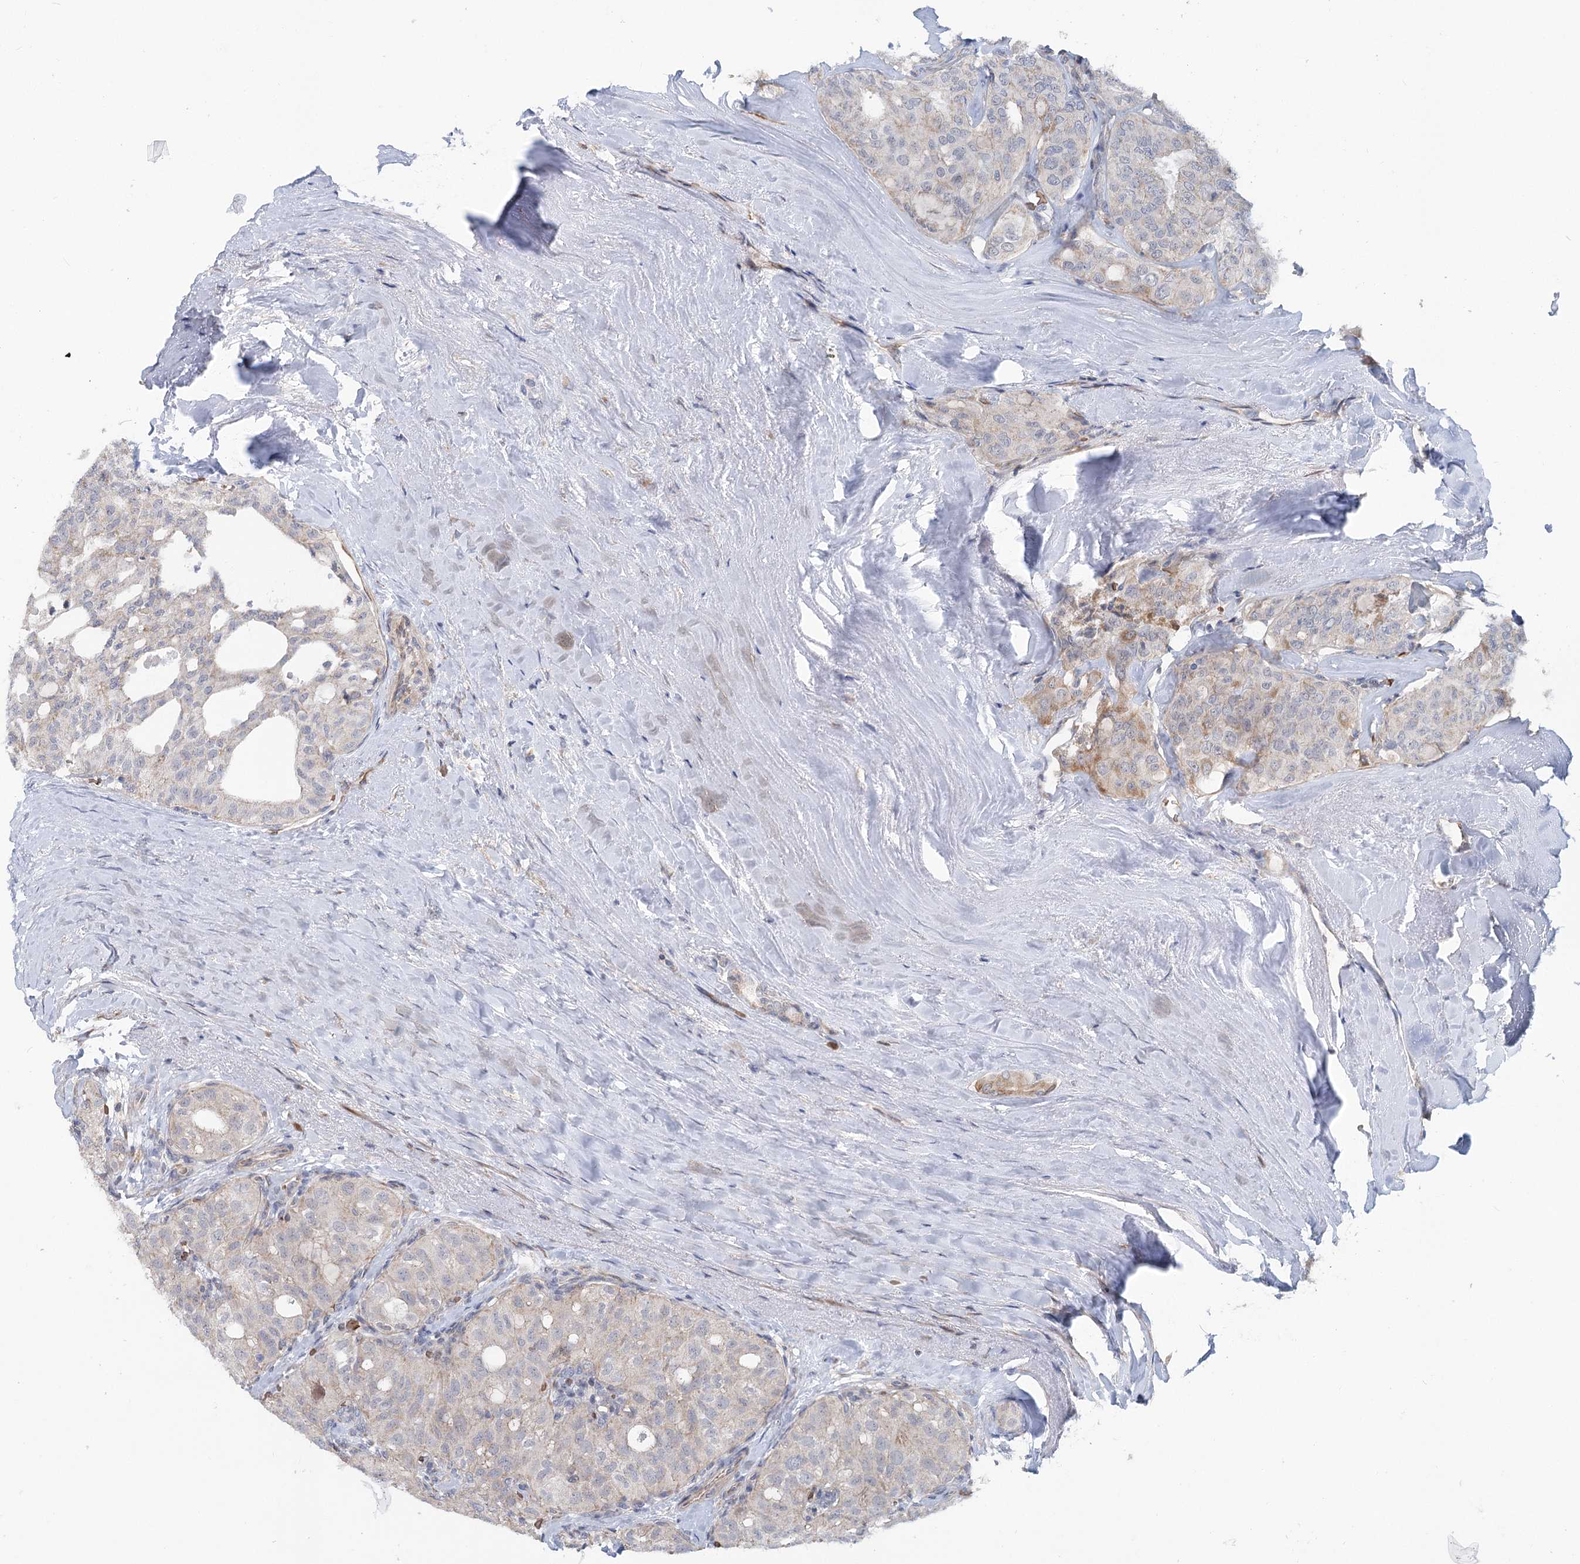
{"staining": {"intensity": "weak", "quantity": "<25%", "location": "cytoplasmic/membranous"}, "tissue": "thyroid cancer", "cell_type": "Tumor cells", "image_type": "cancer", "snomed": [{"axis": "morphology", "description": "Follicular adenoma carcinoma, NOS"}, {"axis": "topography", "description": "Thyroid gland"}], "caption": "DAB (3,3'-diaminobenzidine) immunohistochemical staining of human thyroid cancer displays no significant staining in tumor cells.", "gene": "CIB4", "patient": {"sex": "male", "age": 75}}